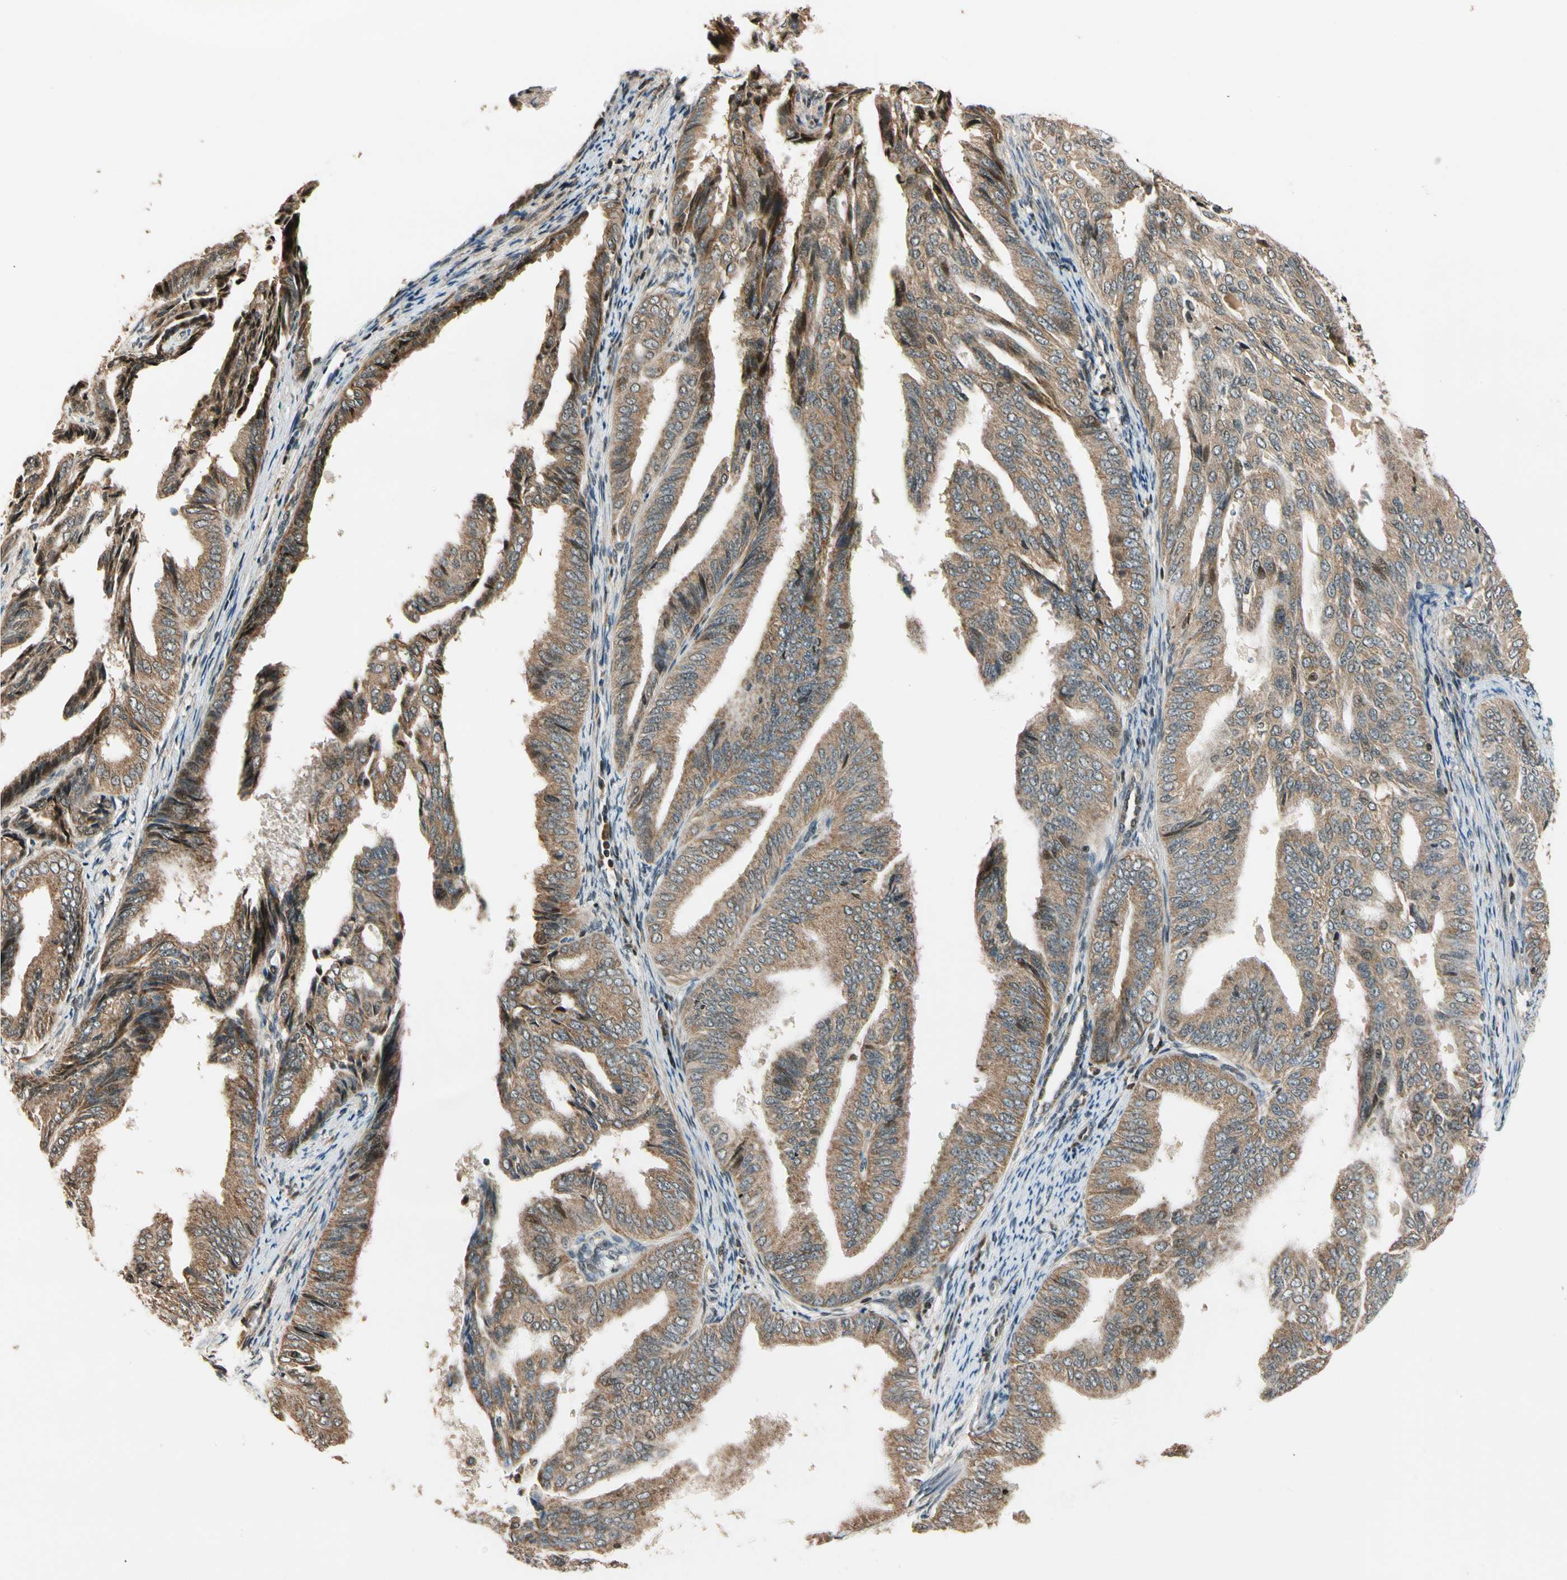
{"staining": {"intensity": "moderate", "quantity": ">75%", "location": "cytoplasmic/membranous"}, "tissue": "endometrial cancer", "cell_type": "Tumor cells", "image_type": "cancer", "snomed": [{"axis": "morphology", "description": "Adenocarcinoma, NOS"}, {"axis": "topography", "description": "Endometrium"}], "caption": "Protein expression by immunohistochemistry (IHC) shows moderate cytoplasmic/membranous expression in about >75% of tumor cells in endometrial cancer.", "gene": "HECW1", "patient": {"sex": "female", "age": 58}}